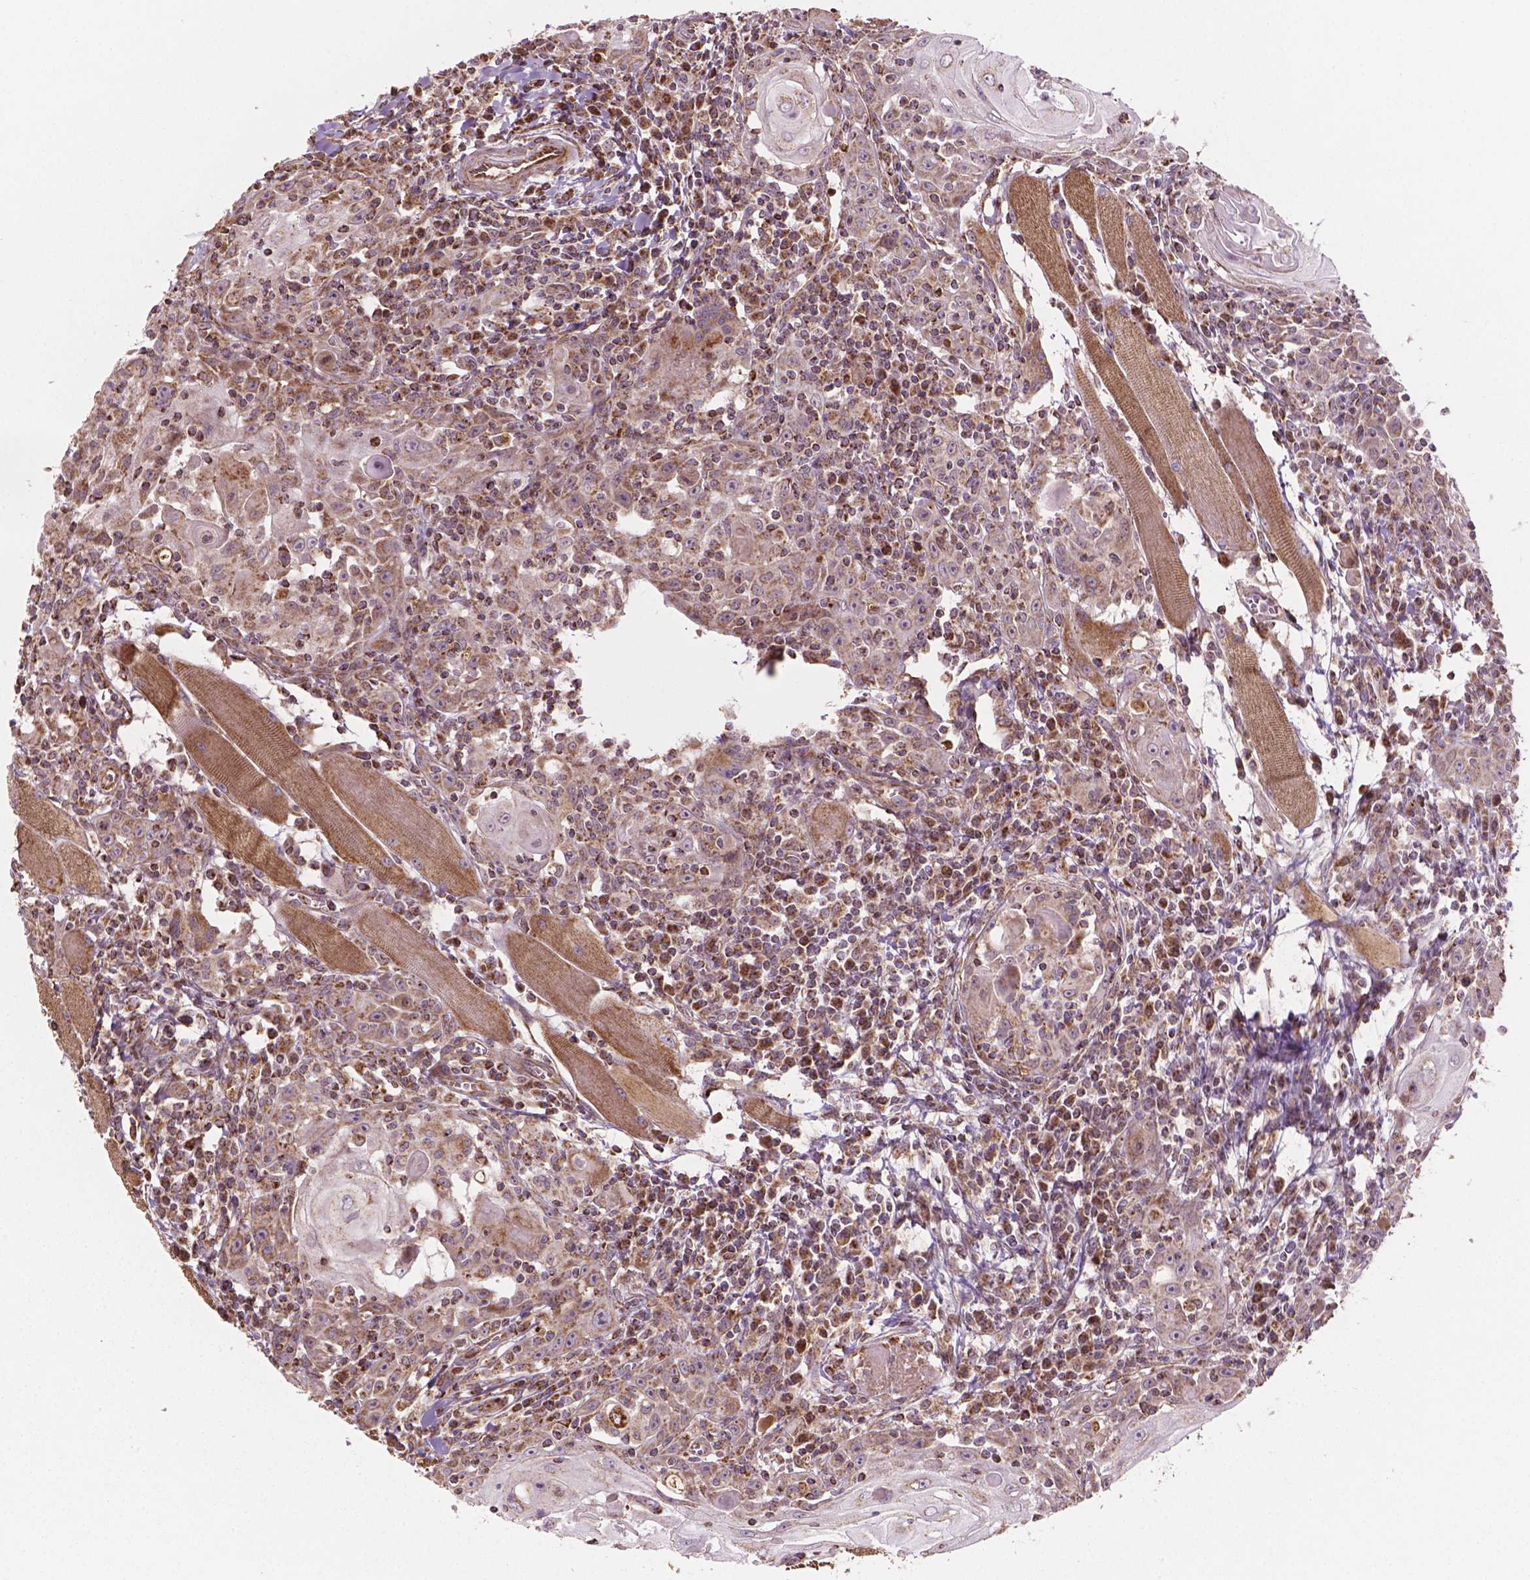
{"staining": {"intensity": "weak", "quantity": "<25%", "location": "cytoplasmic/membranous"}, "tissue": "head and neck cancer", "cell_type": "Tumor cells", "image_type": "cancer", "snomed": [{"axis": "morphology", "description": "Squamous cell carcinoma, NOS"}, {"axis": "topography", "description": "Head-Neck"}], "caption": "Tumor cells are negative for protein expression in human head and neck cancer. Brightfield microscopy of IHC stained with DAB (brown) and hematoxylin (blue), captured at high magnification.", "gene": "HS3ST3A1", "patient": {"sex": "male", "age": 52}}